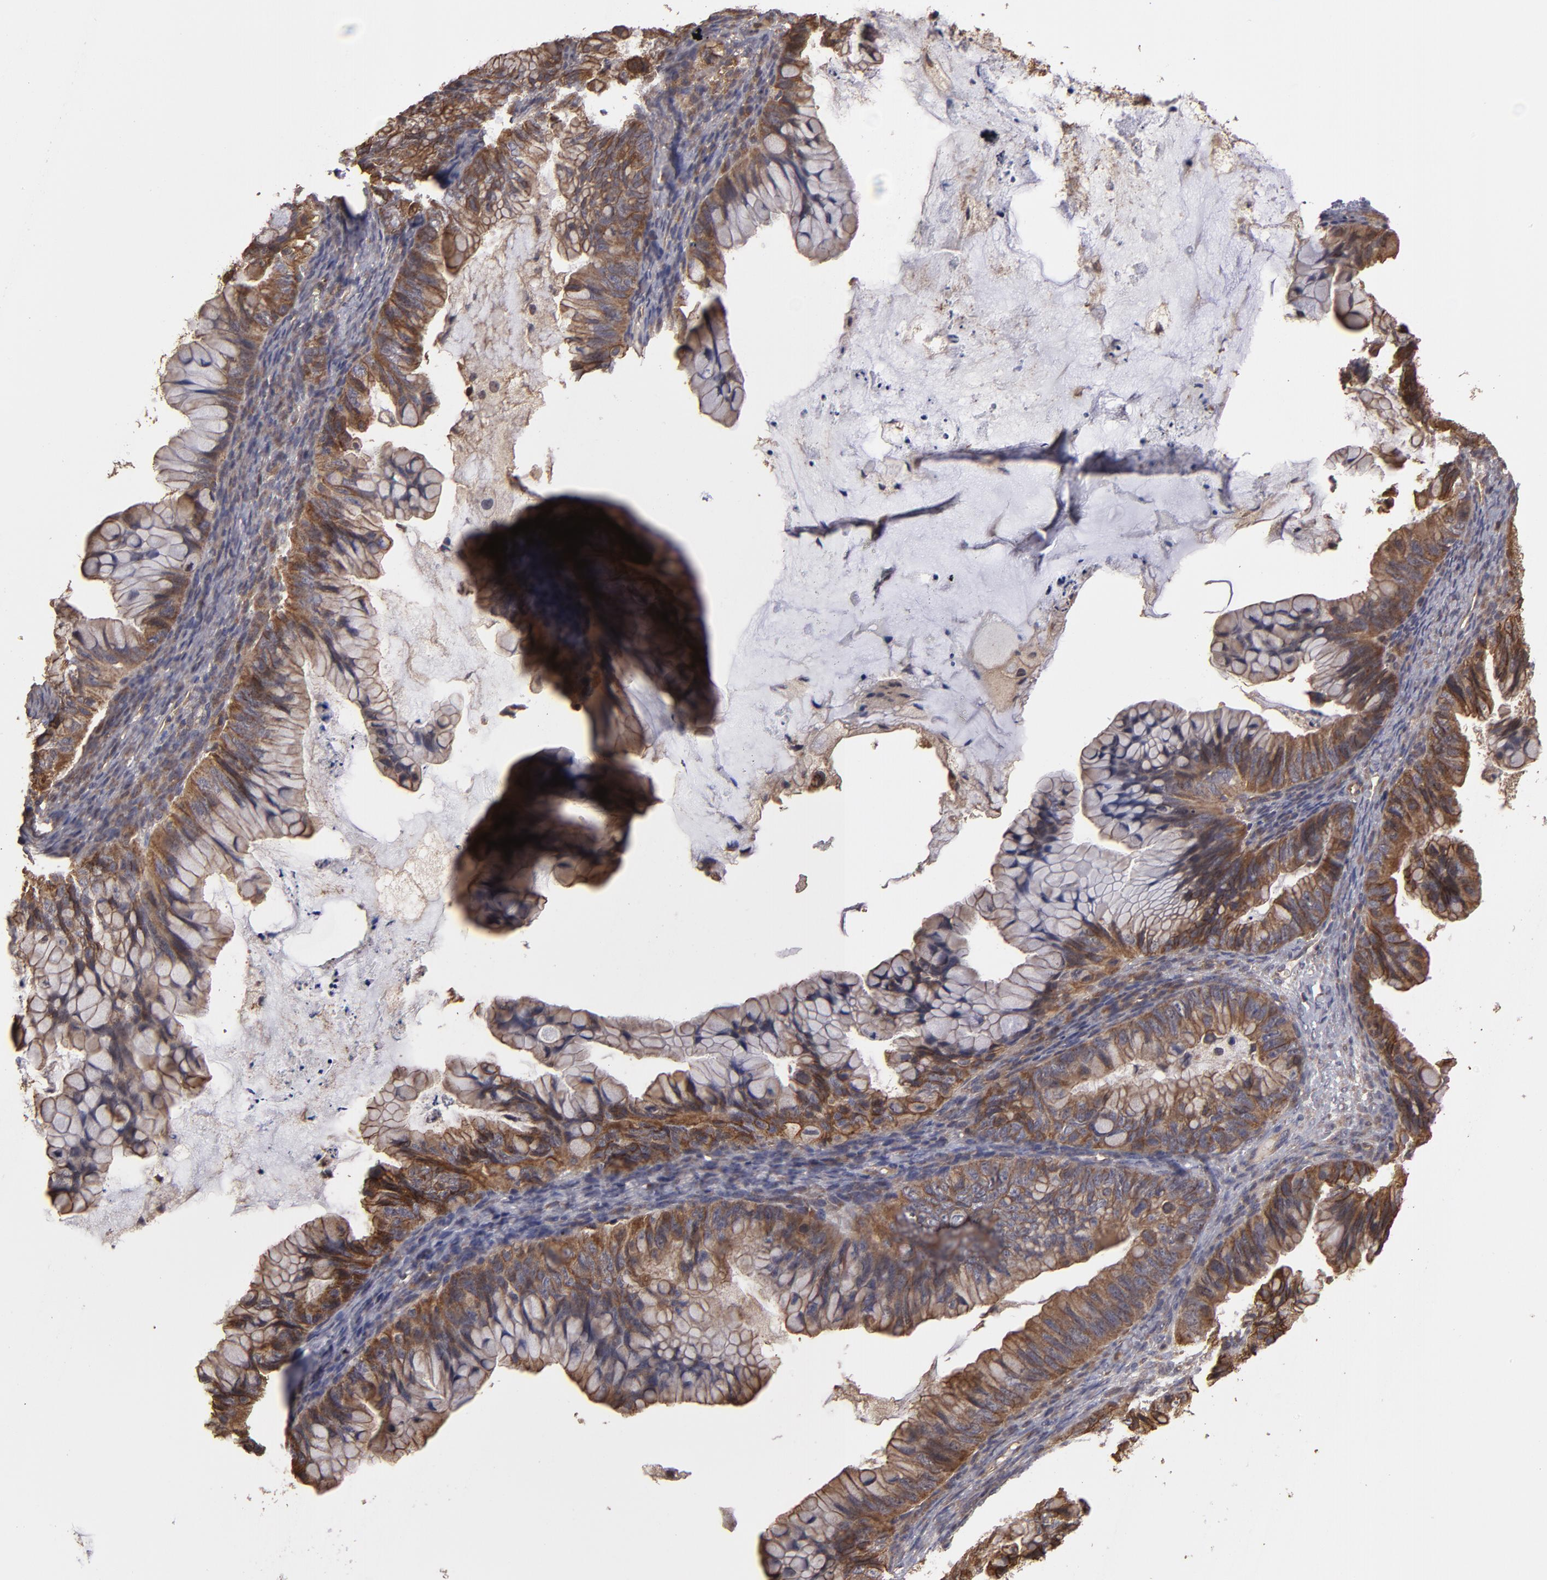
{"staining": {"intensity": "weak", "quantity": ">75%", "location": "cytoplasmic/membranous"}, "tissue": "ovarian cancer", "cell_type": "Tumor cells", "image_type": "cancer", "snomed": [{"axis": "morphology", "description": "Cystadenocarcinoma, mucinous, NOS"}, {"axis": "topography", "description": "Ovary"}], "caption": "Human ovarian mucinous cystadenocarcinoma stained with a brown dye demonstrates weak cytoplasmic/membranous positive expression in approximately >75% of tumor cells.", "gene": "RPS6KA6", "patient": {"sex": "female", "age": 36}}